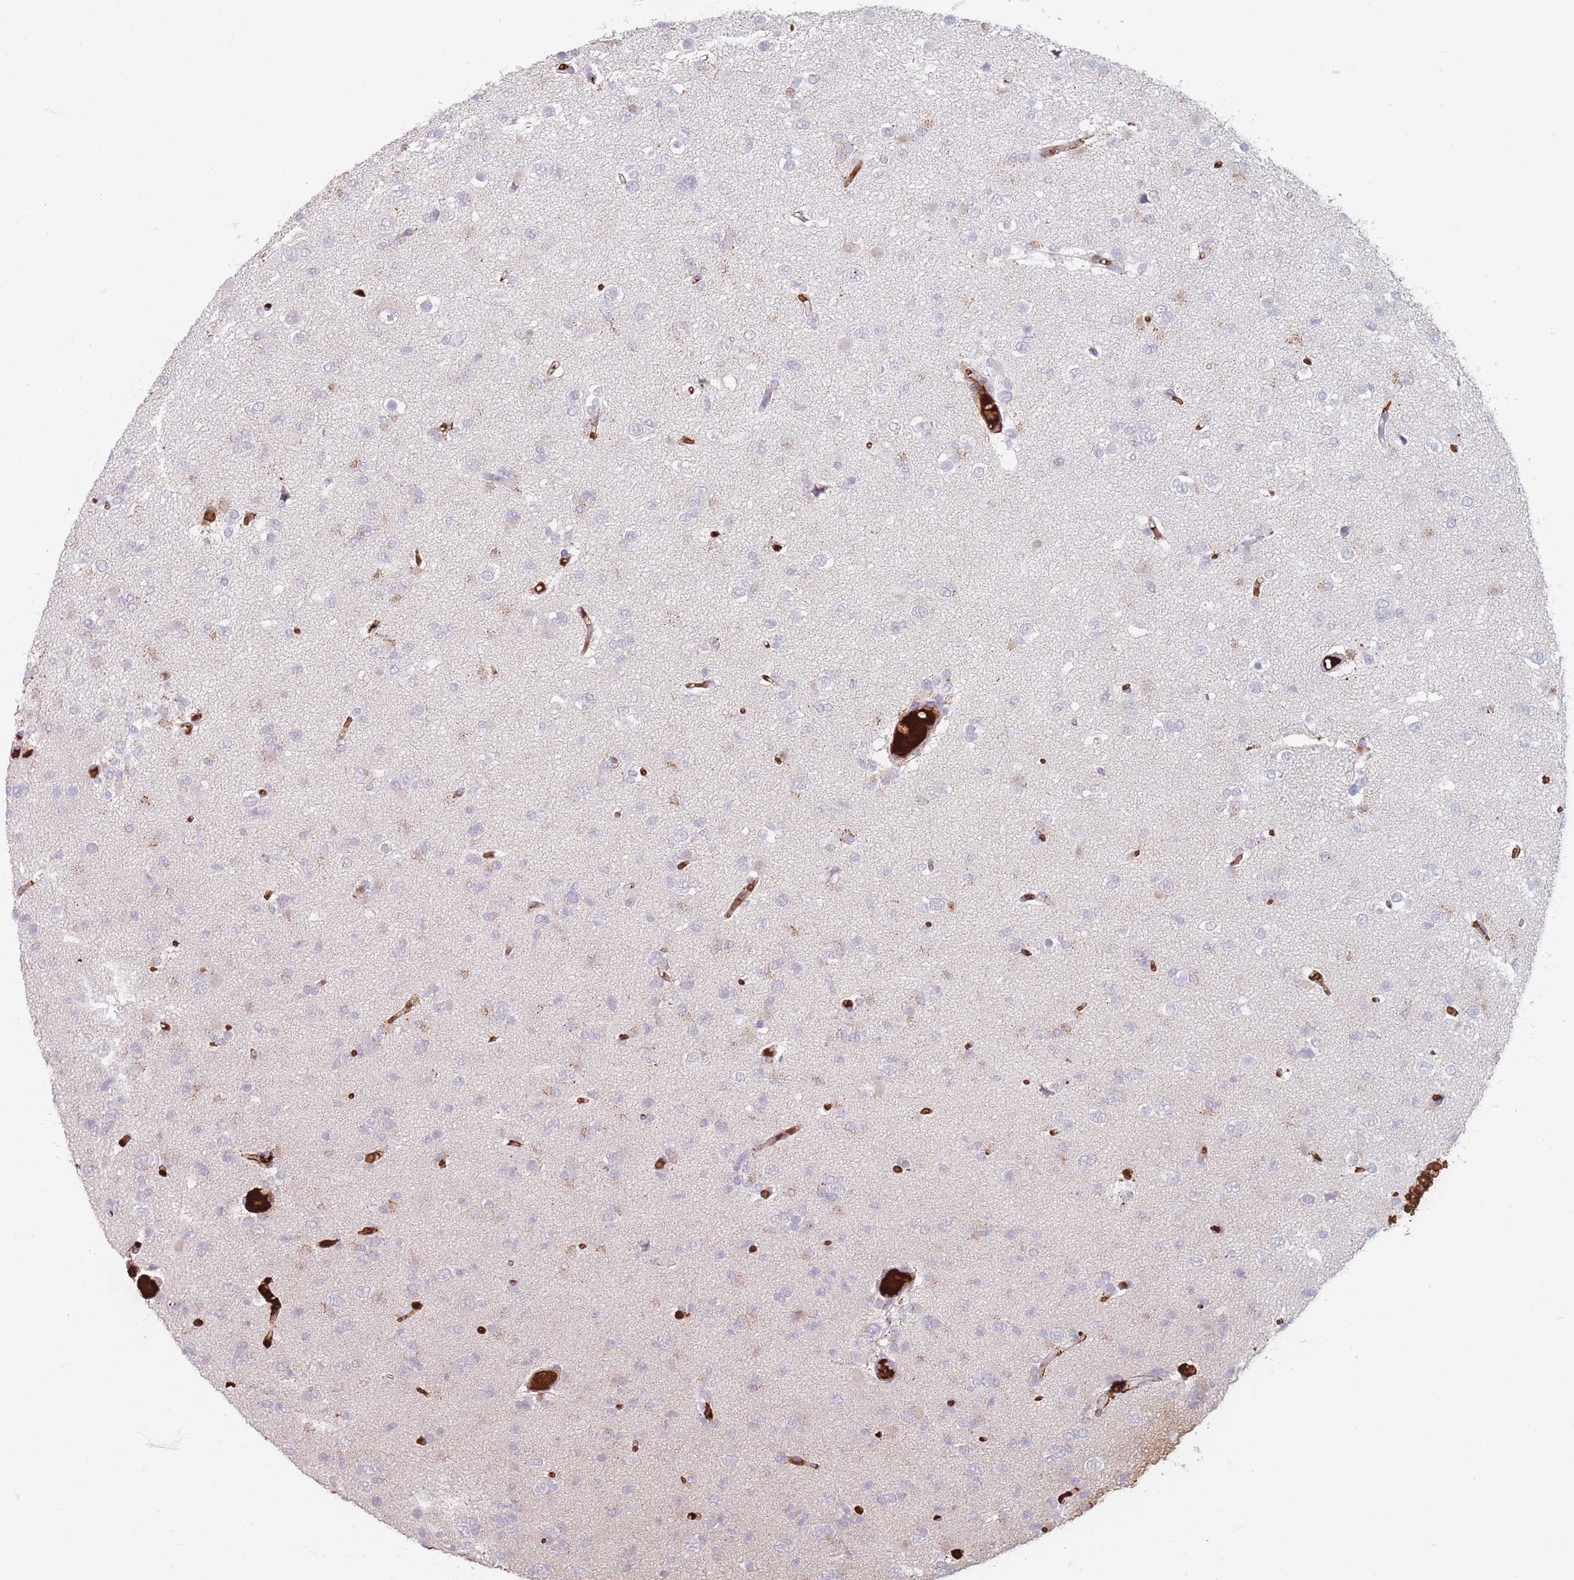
{"staining": {"intensity": "negative", "quantity": "none", "location": "none"}, "tissue": "glioma", "cell_type": "Tumor cells", "image_type": "cancer", "snomed": [{"axis": "morphology", "description": "Glioma, malignant, Low grade"}, {"axis": "topography", "description": "Brain"}], "caption": "Immunohistochemistry image of glioma stained for a protein (brown), which reveals no positivity in tumor cells.", "gene": "SLC2A6", "patient": {"sex": "female", "age": 22}}